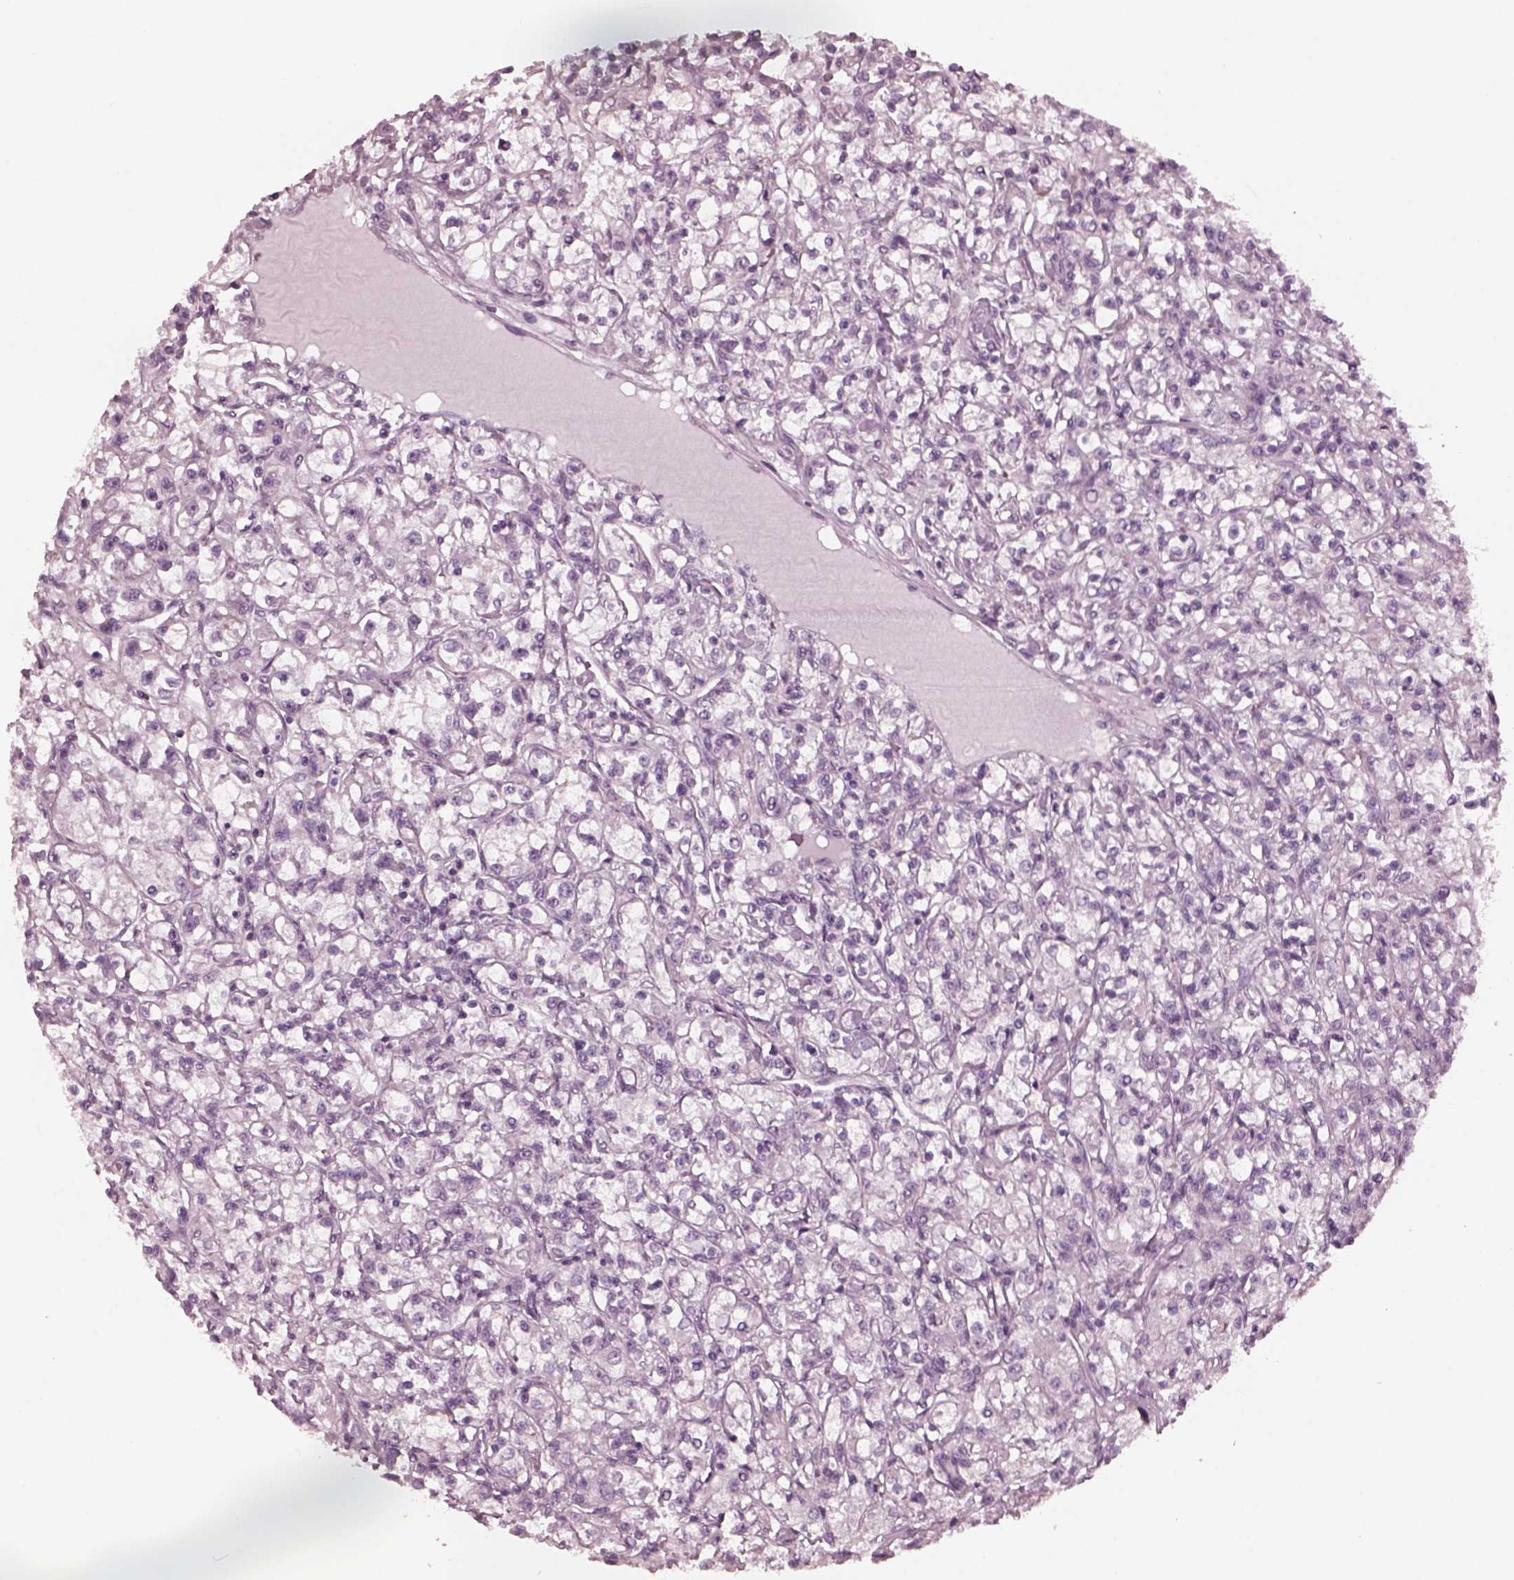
{"staining": {"intensity": "negative", "quantity": "none", "location": "none"}, "tissue": "renal cancer", "cell_type": "Tumor cells", "image_type": "cancer", "snomed": [{"axis": "morphology", "description": "Adenocarcinoma, NOS"}, {"axis": "topography", "description": "Kidney"}], "caption": "Protein analysis of adenocarcinoma (renal) exhibits no significant expression in tumor cells. (Stains: DAB (3,3'-diaminobenzidine) immunohistochemistry (IHC) with hematoxylin counter stain, Microscopy: brightfield microscopy at high magnification).", "gene": "YY2", "patient": {"sex": "female", "age": 59}}